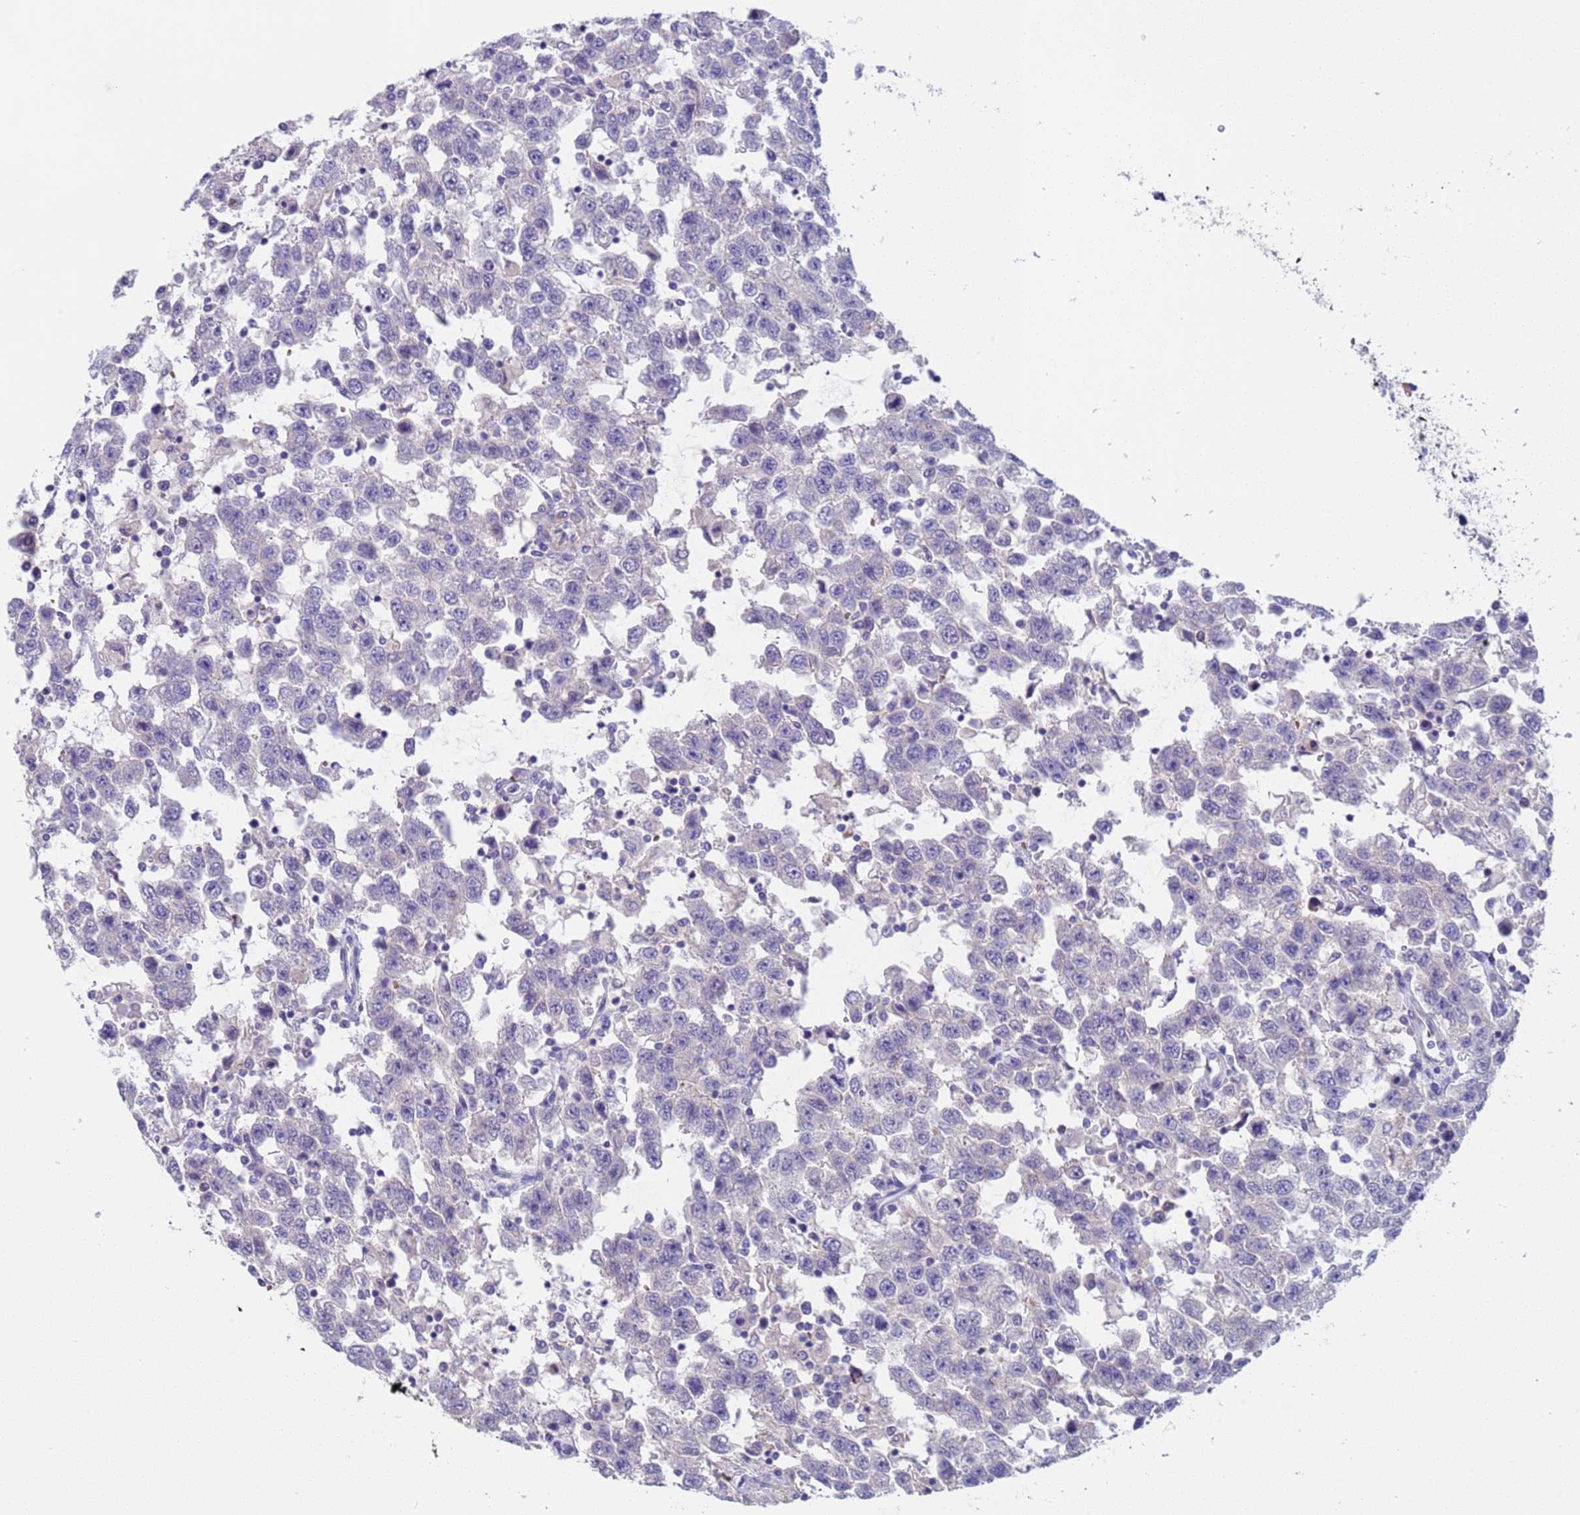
{"staining": {"intensity": "negative", "quantity": "none", "location": "none"}, "tissue": "testis cancer", "cell_type": "Tumor cells", "image_type": "cancer", "snomed": [{"axis": "morphology", "description": "Seminoma, NOS"}, {"axis": "topography", "description": "Testis"}], "caption": "This photomicrograph is of testis seminoma stained with immunohistochemistry to label a protein in brown with the nuclei are counter-stained blue. There is no expression in tumor cells.", "gene": "KBTBD3", "patient": {"sex": "male", "age": 41}}